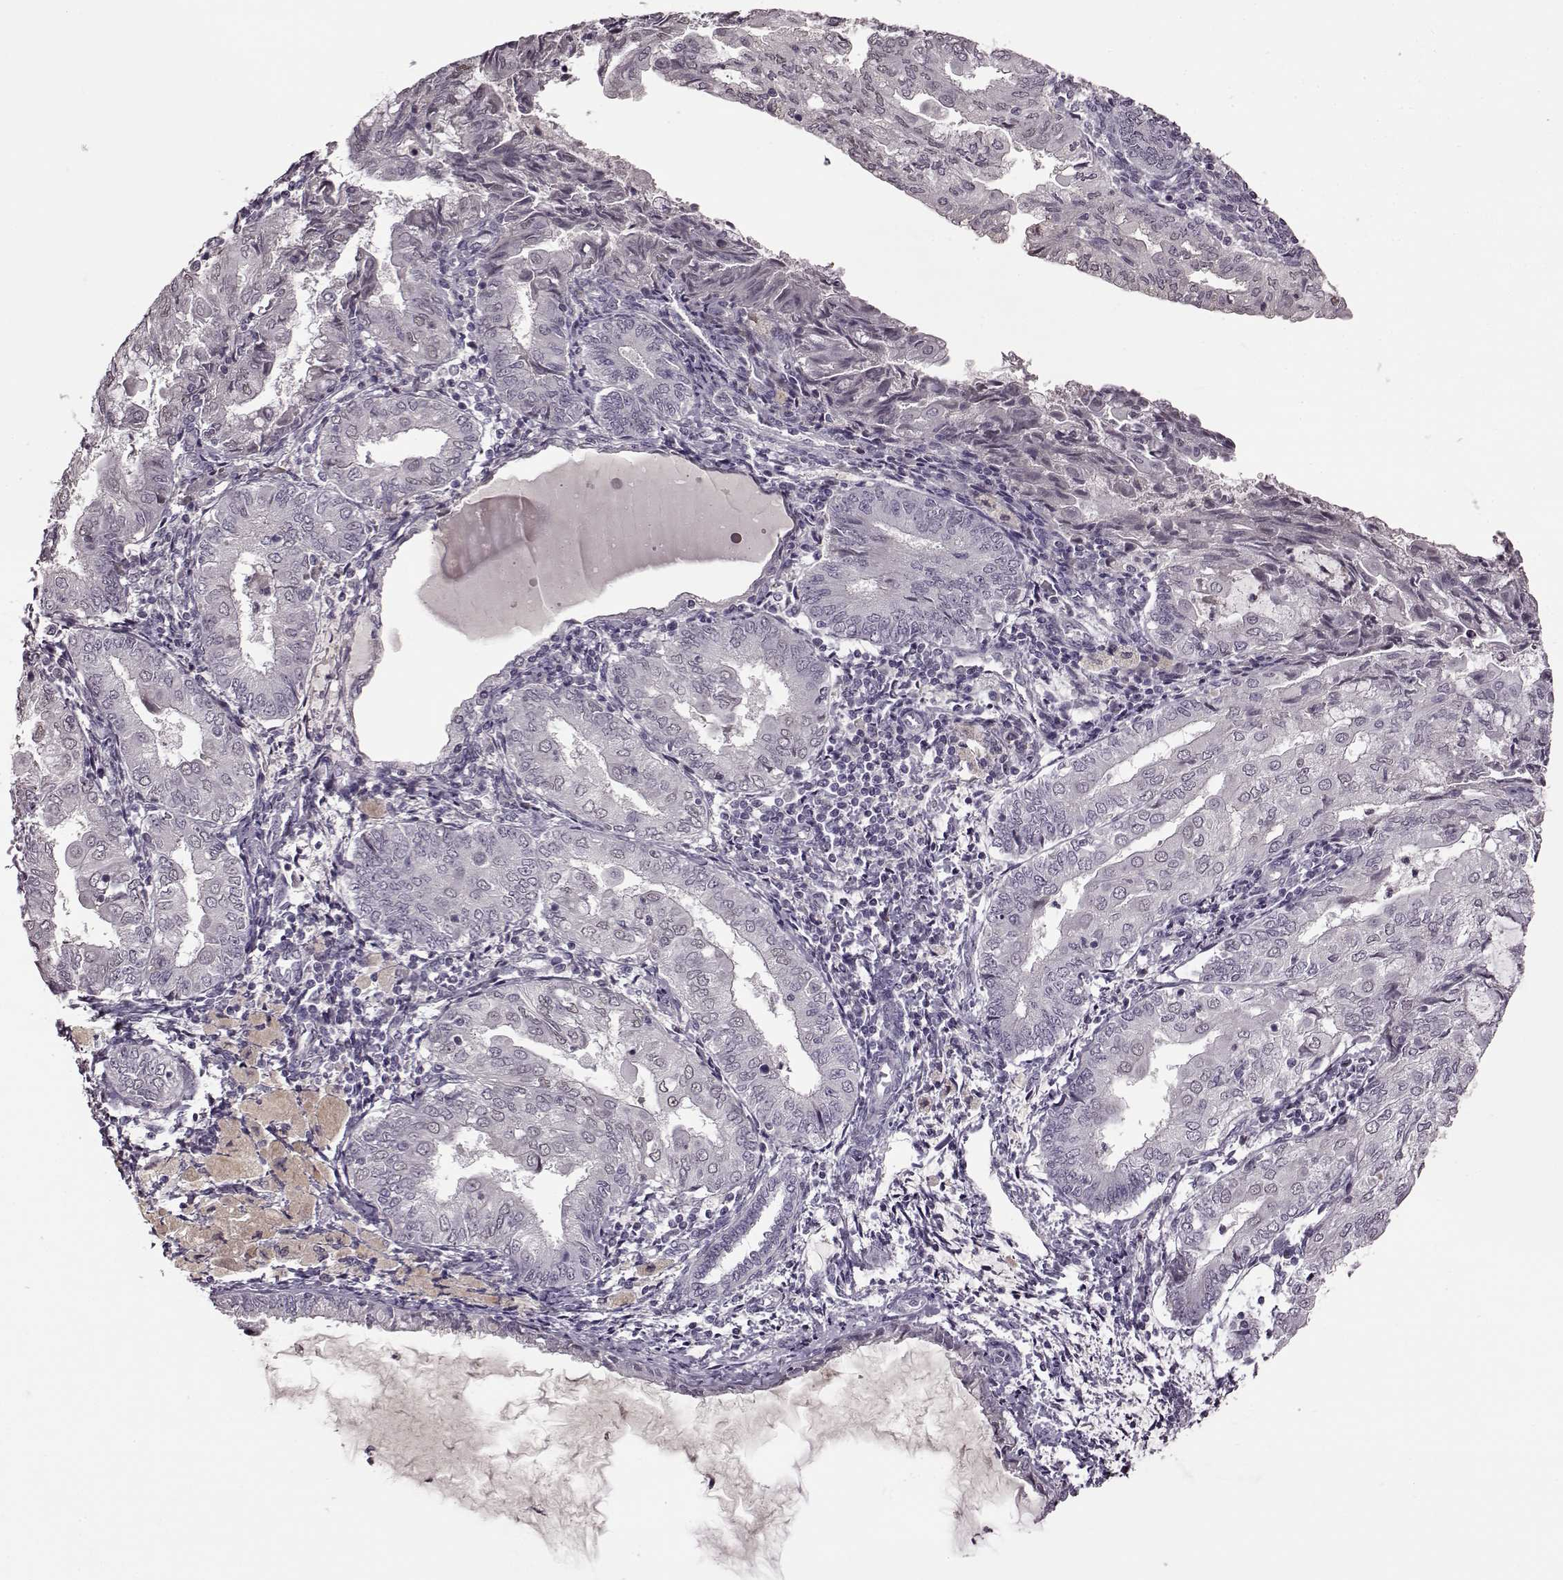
{"staining": {"intensity": "negative", "quantity": "none", "location": "none"}, "tissue": "endometrial cancer", "cell_type": "Tumor cells", "image_type": "cancer", "snomed": [{"axis": "morphology", "description": "Adenocarcinoma, NOS"}, {"axis": "topography", "description": "Endometrium"}], "caption": "Adenocarcinoma (endometrial) stained for a protein using IHC demonstrates no expression tumor cells.", "gene": "CNGA3", "patient": {"sex": "female", "age": 68}}